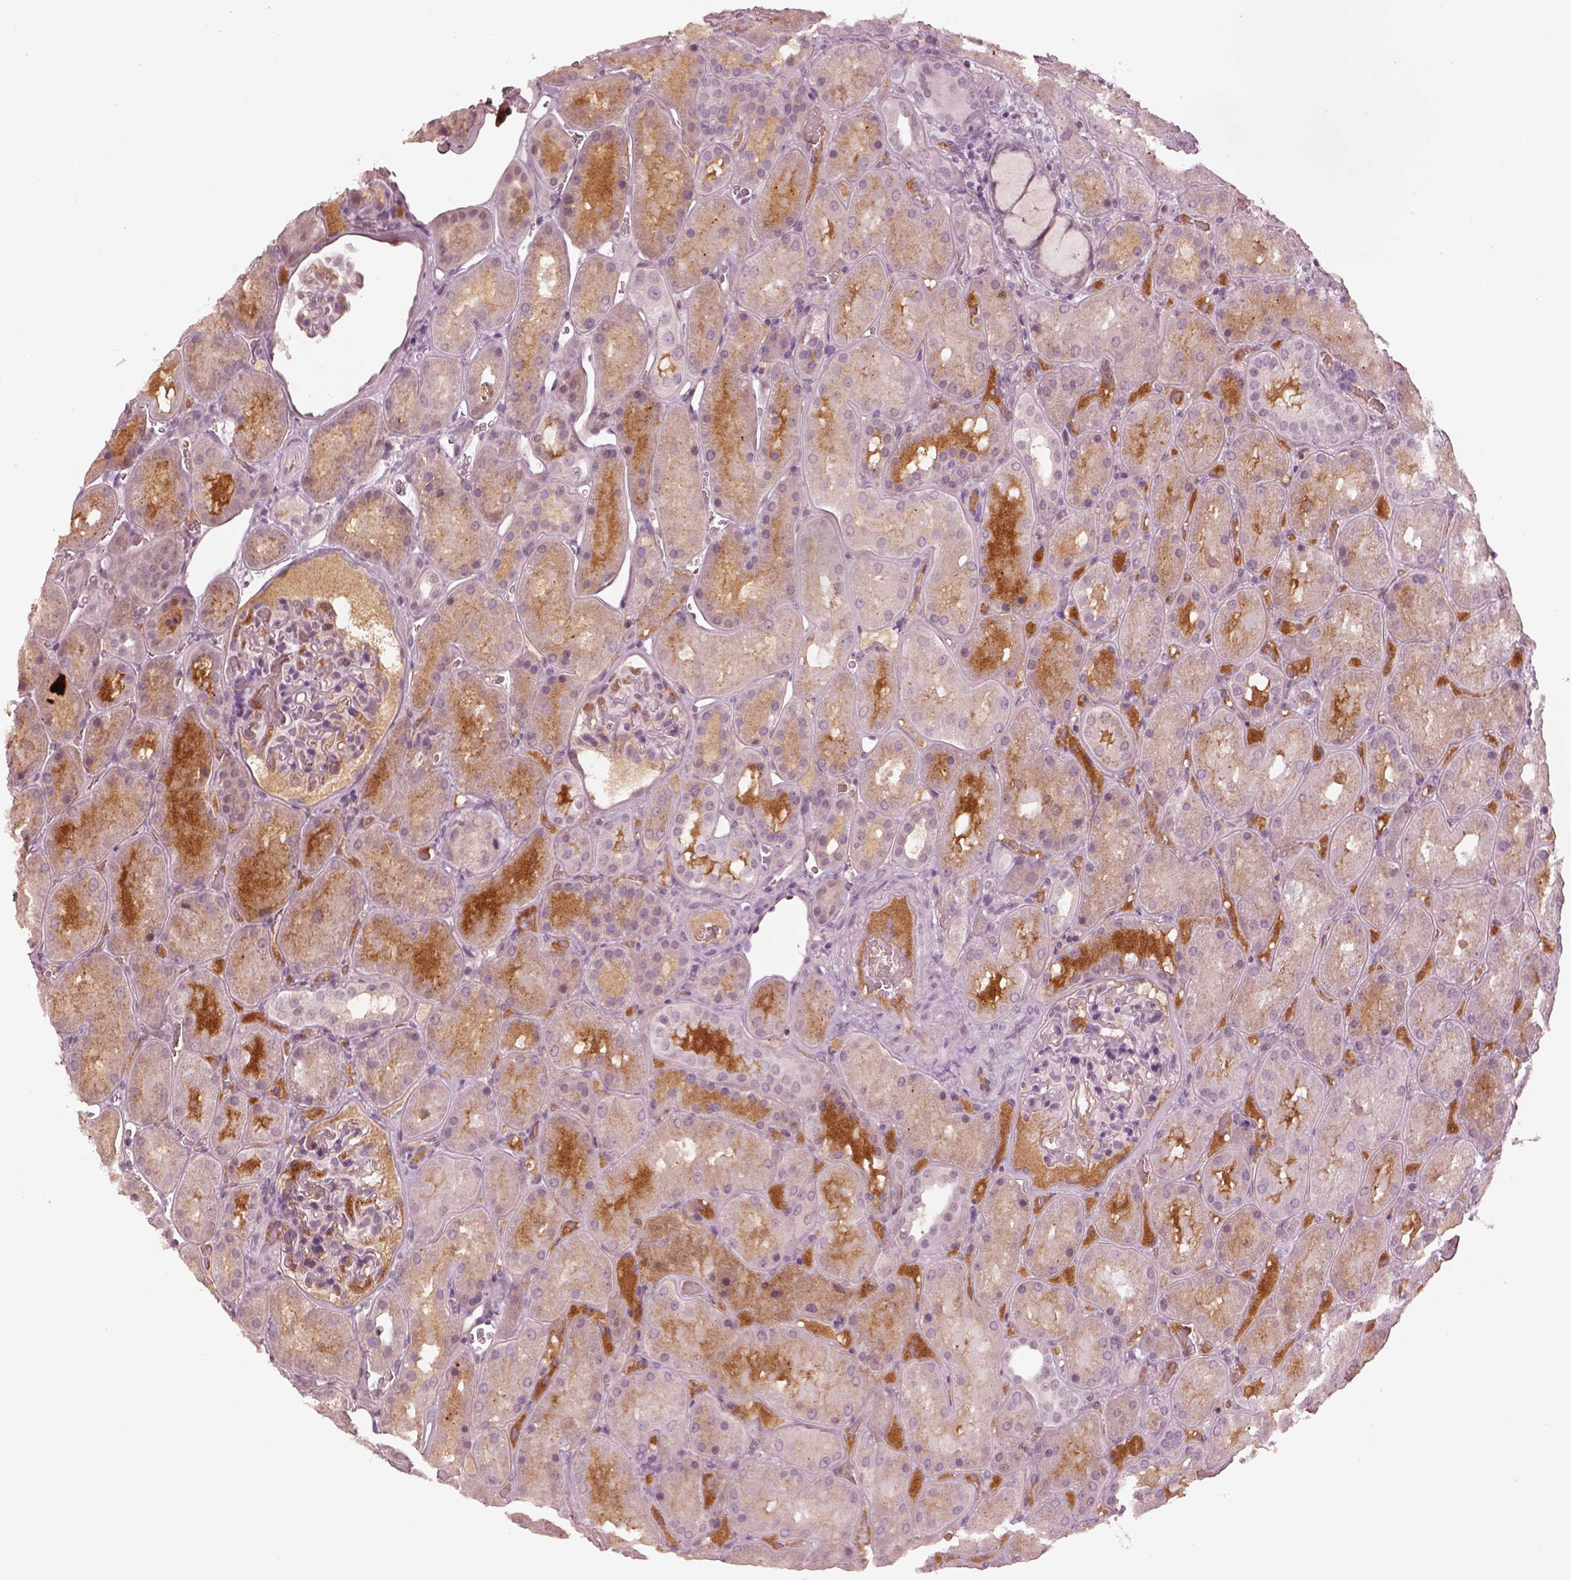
{"staining": {"intensity": "negative", "quantity": "none", "location": "none"}, "tissue": "kidney", "cell_type": "Cells in glomeruli", "image_type": "normal", "snomed": [{"axis": "morphology", "description": "Normal tissue, NOS"}, {"axis": "topography", "description": "Kidney"}], "caption": "This is a histopathology image of immunohistochemistry staining of unremarkable kidney, which shows no expression in cells in glomeruli.", "gene": "KCNA2", "patient": {"sex": "male", "age": 73}}